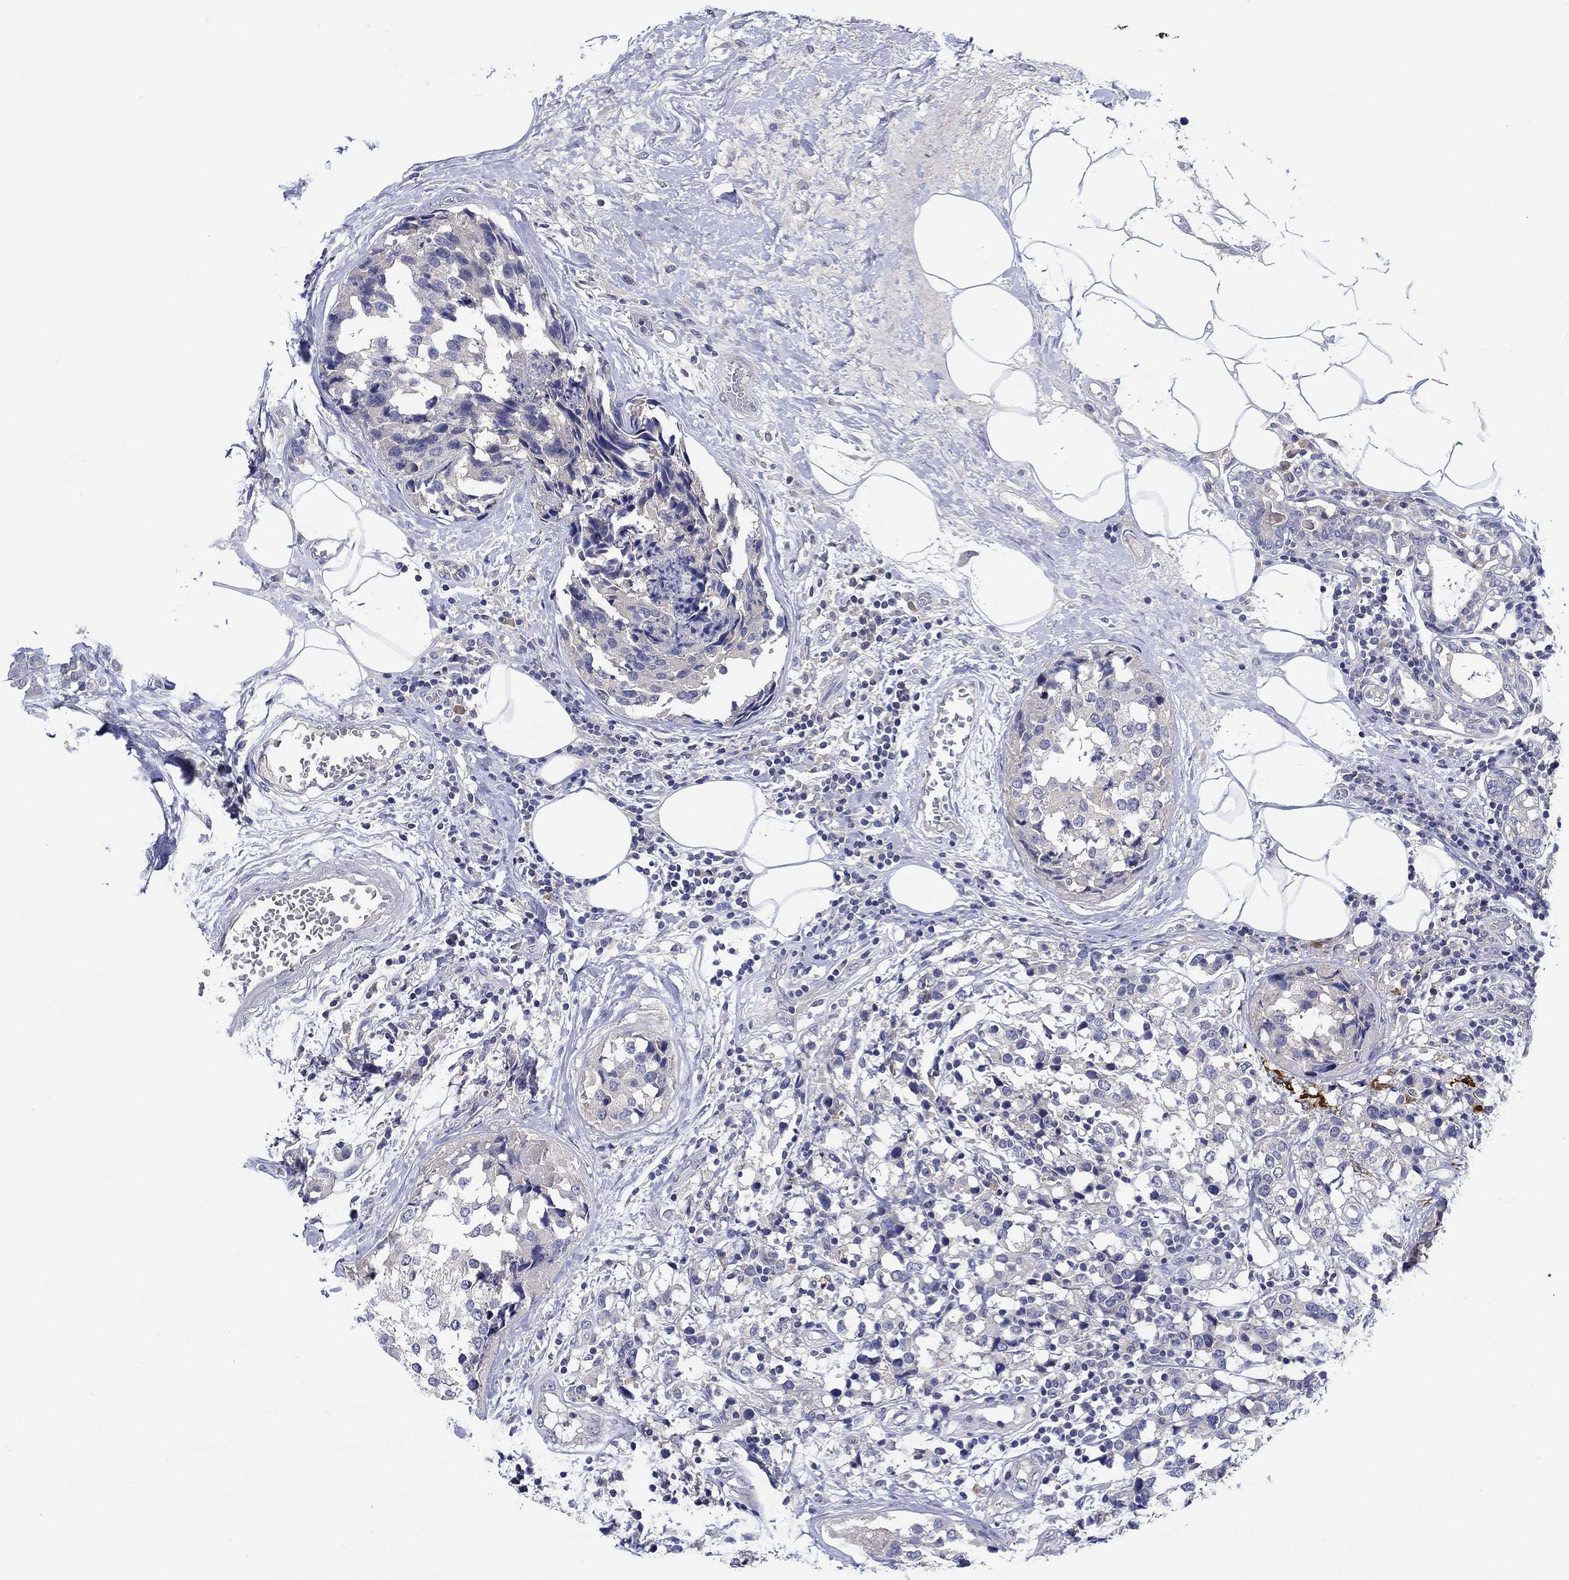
{"staining": {"intensity": "negative", "quantity": "none", "location": "none"}, "tissue": "breast cancer", "cell_type": "Tumor cells", "image_type": "cancer", "snomed": [{"axis": "morphology", "description": "Lobular carcinoma"}, {"axis": "topography", "description": "Breast"}], "caption": "Immunohistochemistry histopathology image of human breast cancer (lobular carcinoma) stained for a protein (brown), which reveals no staining in tumor cells.", "gene": "CHIT1", "patient": {"sex": "female", "age": 59}}